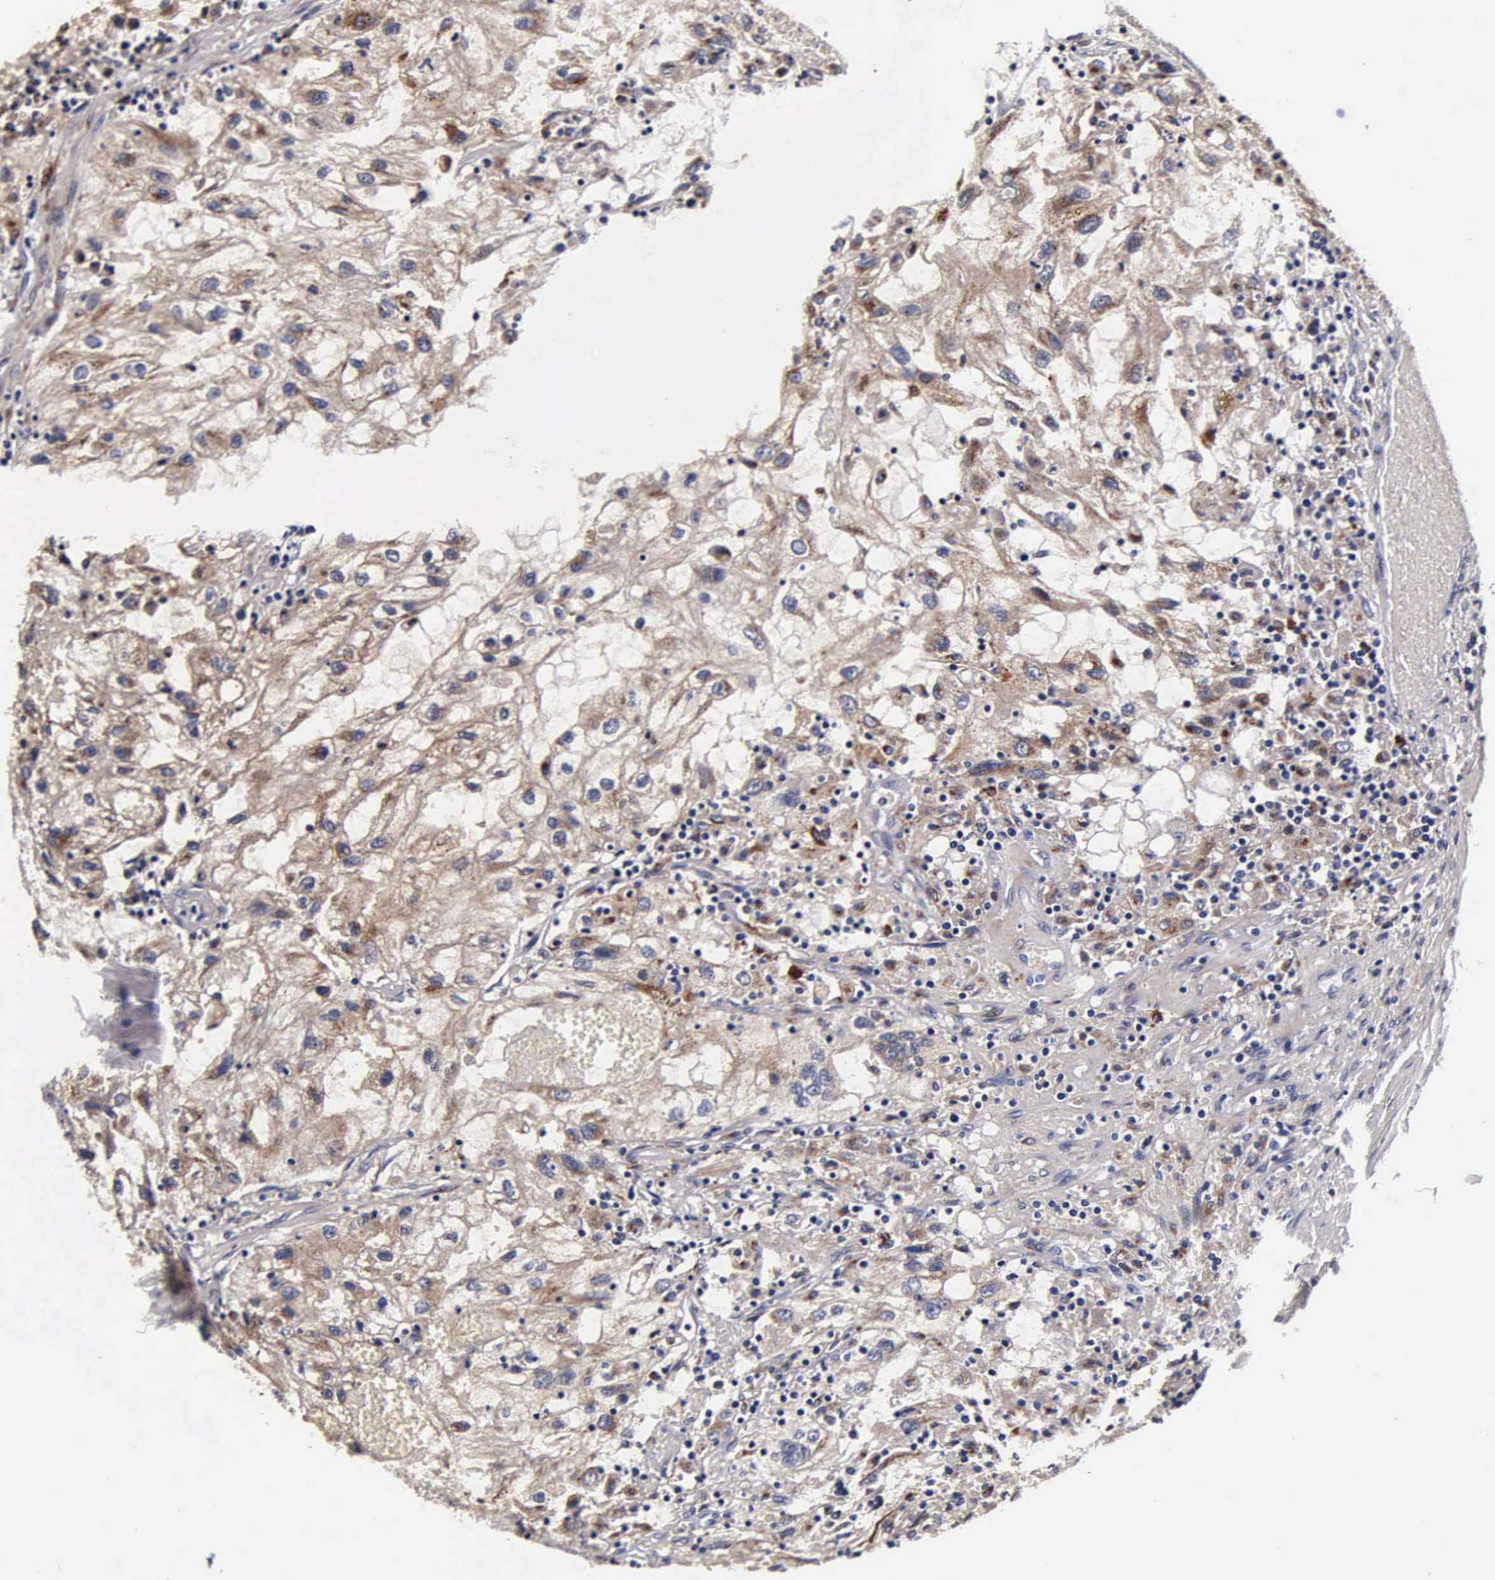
{"staining": {"intensity": "moderate", "quantity": "25%-75%", "location": "cytoplasmic/membranous"}, "tissue": "renal cancer", "cell_type": "Tumor cells", "image_type": "cancer", "snomed": [{"axis": "morphology", "description": "Normal tissue, NOS"}, {"axis": "morphology", "description": "Adenocarcinoma, NOS"}, {"axis": "topography", "description": "Kidney"}], "caption": "Immunohistochemistry of renal adenocarcinoma reveals medium levels of moderate cytoplasmic/membranous staining in about 25%-75% of tumor cells.", "gene": "CST3", "patient": {"sex": "male", "age": 71}}